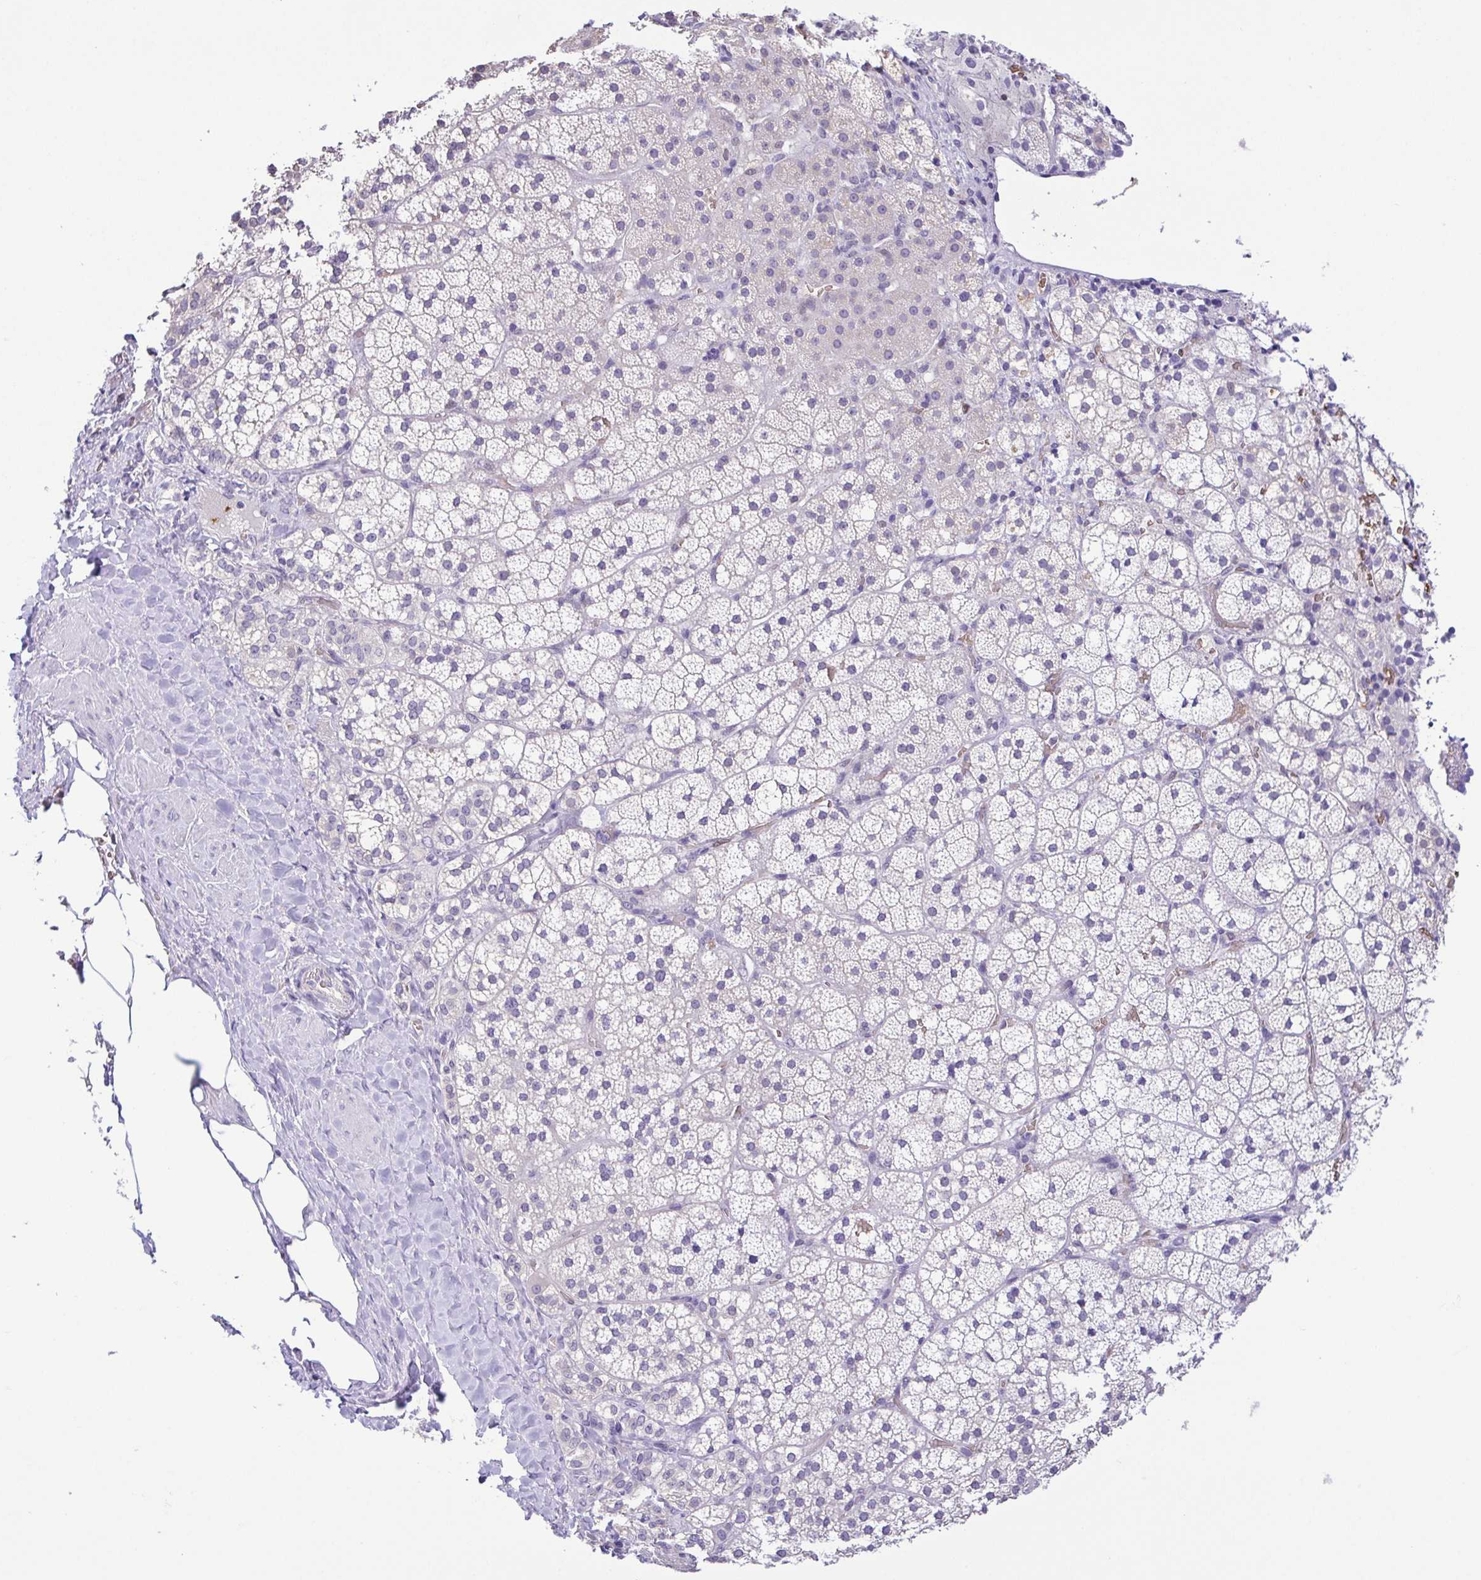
{"staining": {"intensity": "negative", "quantity": "none", "location": "none"}, "tissue": "adrenal gland", "cell_type": "Glandular cells", "image_type": "normal", "snomed": [{"axis": "morphology", "description": "Normal tissue, NOS"}, {"axis": "topography", "description": "Adrenal gland"}], "caption": "Immunohistochemical staining of benign adrenal gland shows no significant staining in glandular cells.", "gene": "EPB42", "patient": {"sex": "male", "age": 53}}